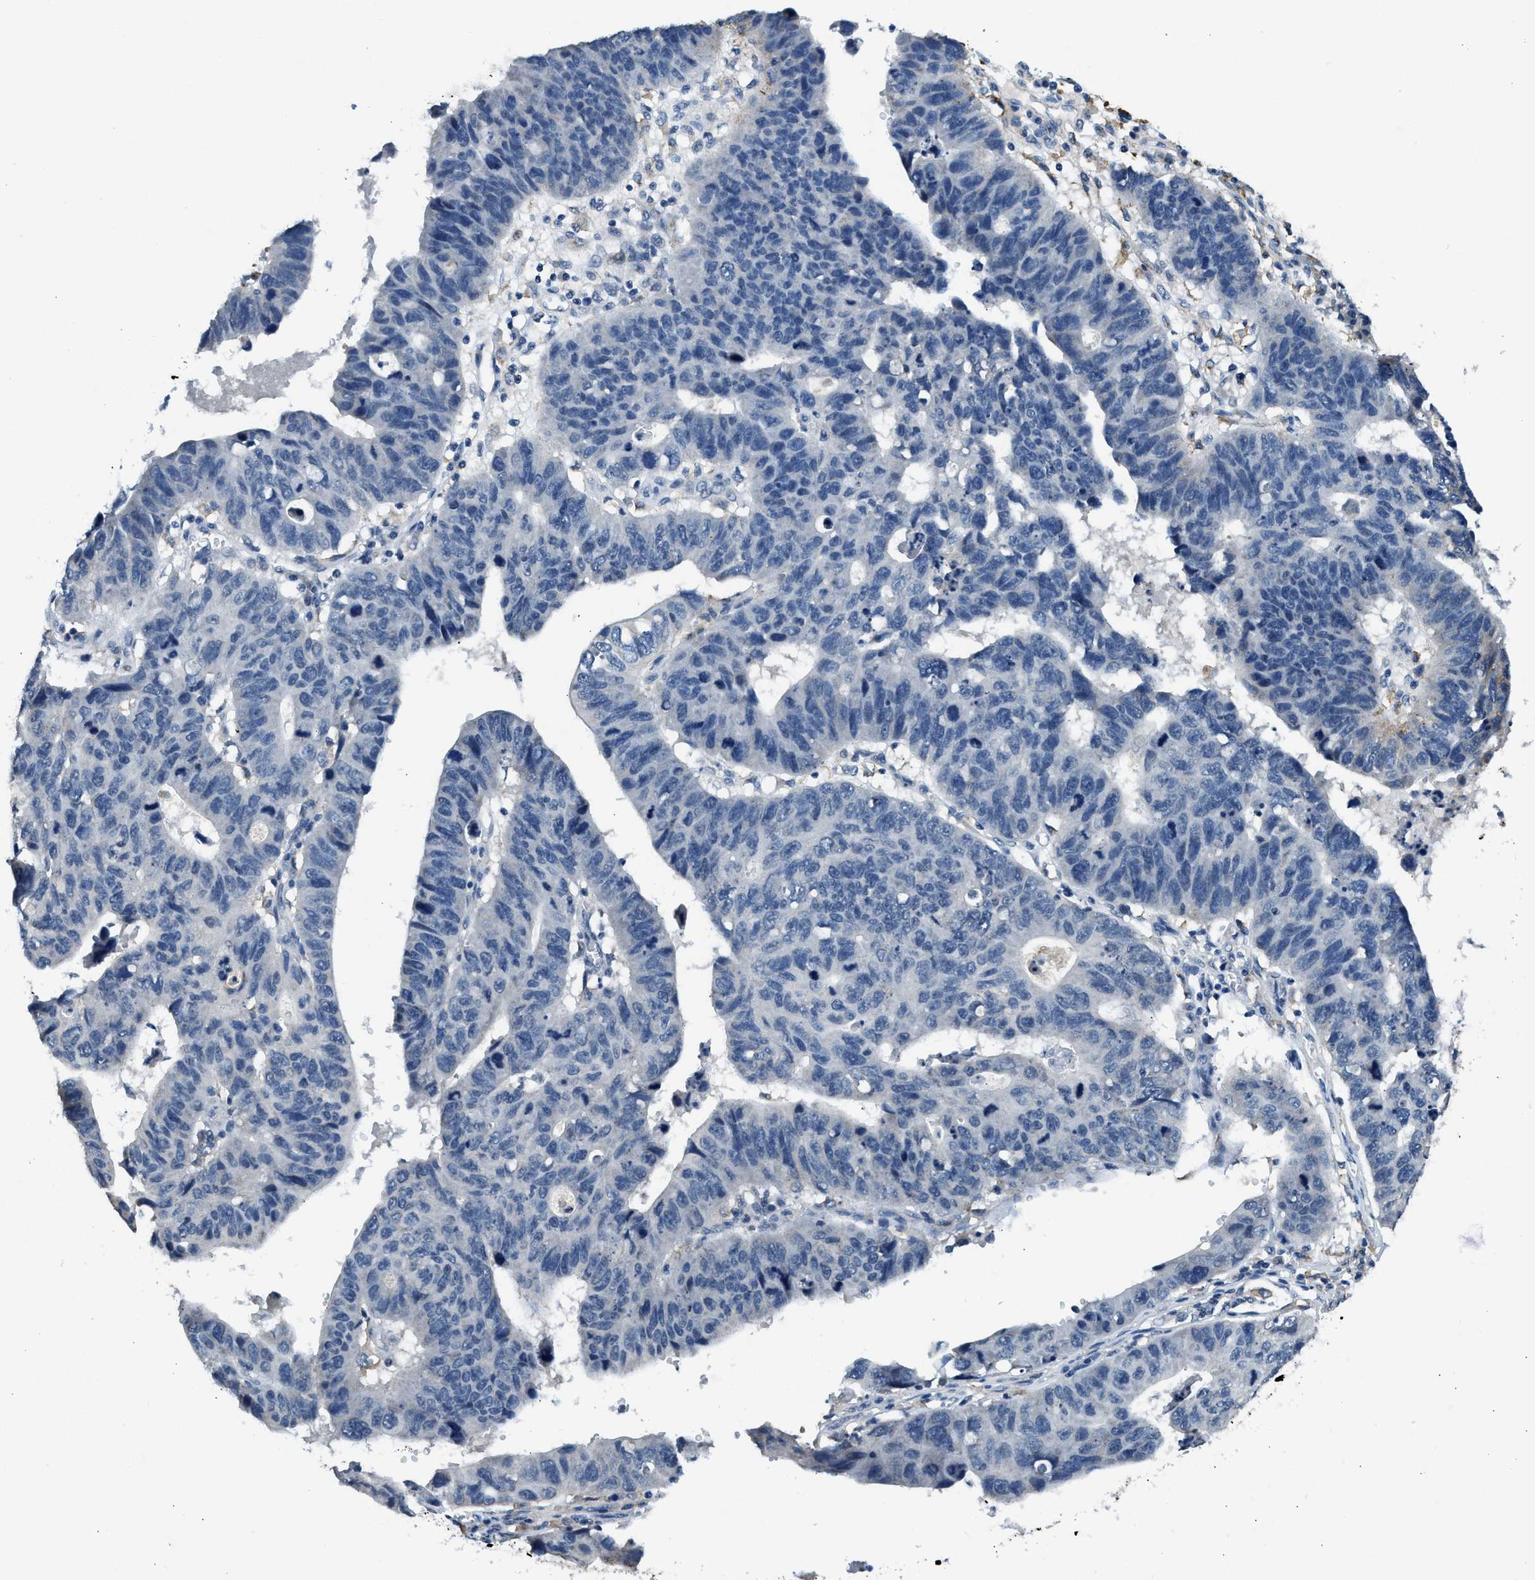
{"staining": {"intensity": "negative", "quantity": "none", "location": "none"}, "tissue": "stomach cancer", "cell_type": "Tumor cells", "image_type": "cancer", "snomed": [{"axis": "morphology", "description": "Adenocarcinoma, NOS"}, {"axis": "topography", "description": "Stomach"}], "caption": "High magnification brightfield microscopy of stomach cancer (adenocarcinoma) stained with DAB (brown) and counterstained with hematoxylin (blue): tumor cells show no significant staining. (Immunohistochemistry, brightfield microscopy, high magnification).", "gene": "LRP1", "patient": {"sex": "male", "age": 59}}